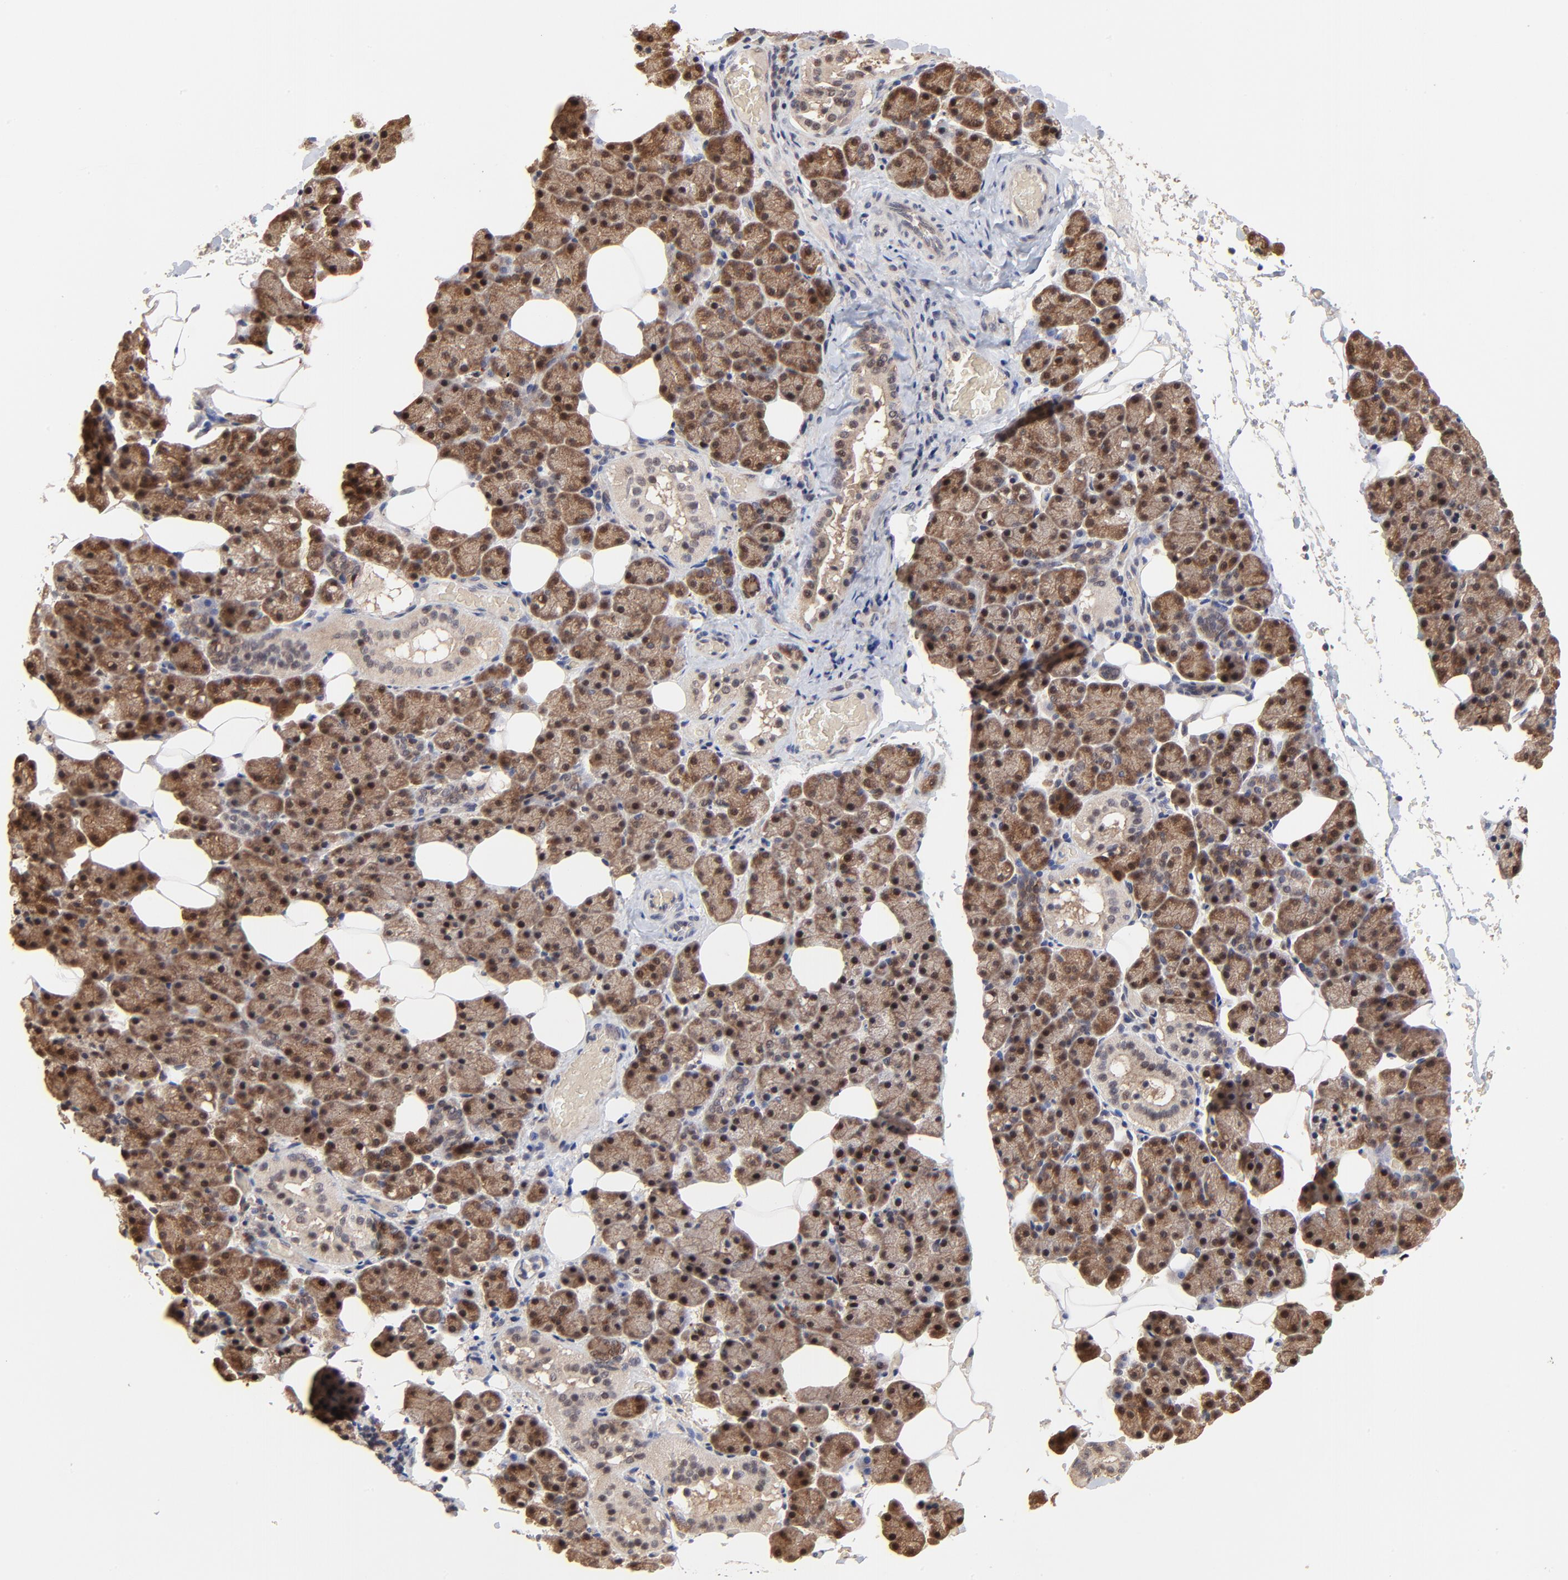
{"staining": {"intensity": "moderate", "quantity": ">75%", "location": "cytoplasmic/membranous"}, "tissue": "salivary gland", "cell_type": "Glandular cells", "image_type": "normal", "snomed": [{"axis": "morphology", "description": "Normal tissue, NOS"}, {"axis": "topography", "description": "Lymph node"}, {"axis": "topography", "description": "Salivary gland"}], "caption": "The immunohistochemical stain highlights moderate cytoplasmic/membranous expression in glandular cells of unremarkable salivary gland. The protein of interest is stained brown, and the nuclei are stained in blue (DAB IHC with brightfield microscopy, high magnification).", "gene": "FRMD8", "patient": {"sex": "male", "age": 8}}